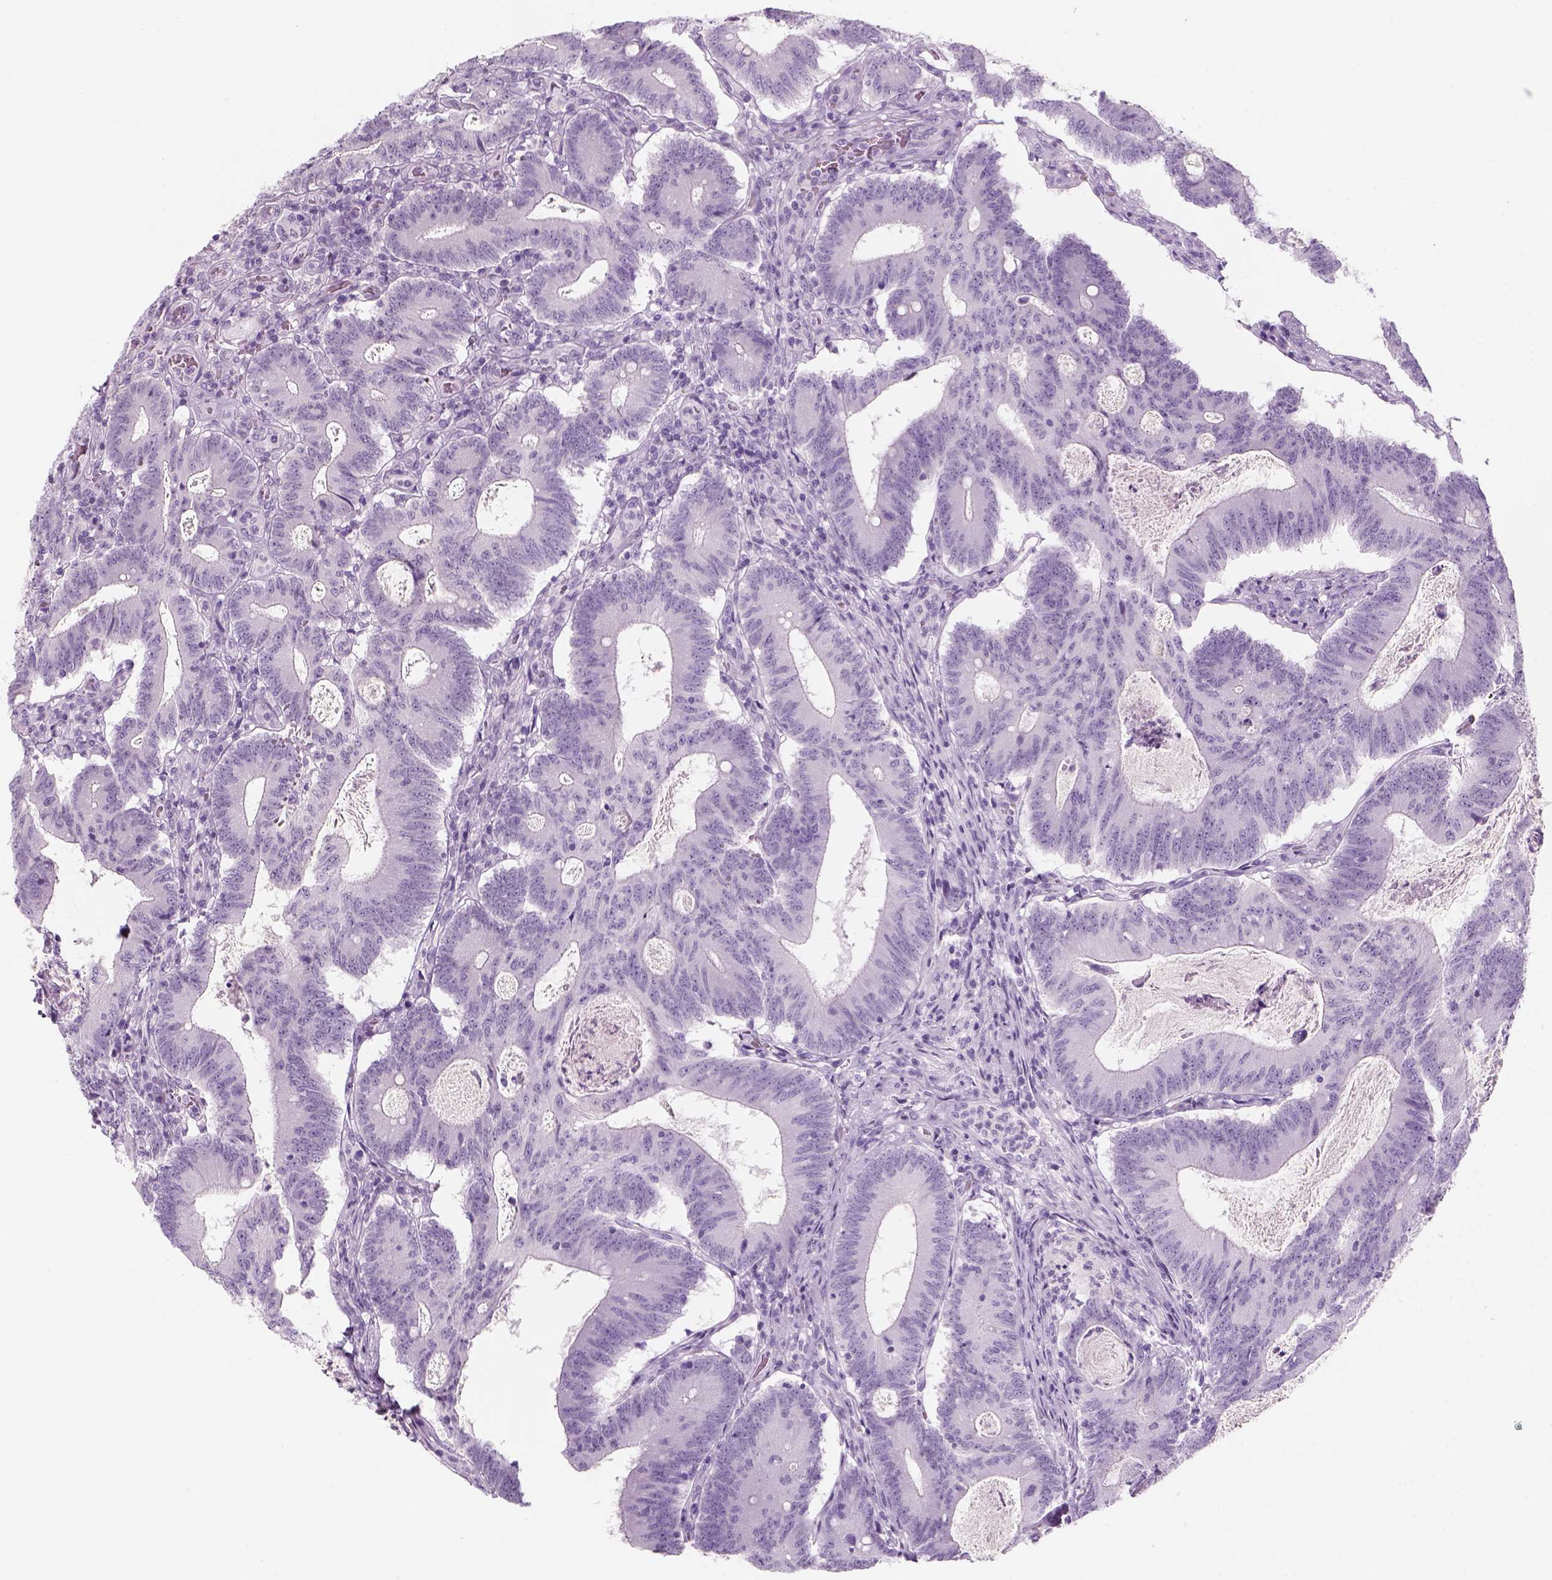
{"staining": {"intensity": "negative", "quantity": "none", "location": "none"}, "tissue": "colorectal cancer", "cell_type": "Tumor cells", "image_type": "cancer", "snomed": [{"axis": "morphology", "description": "Adenocarcinoma, NOS"}, {"axis": "topography", "description": "Colon"}], "caption": "DAB (3,3'-diaminobenzidine) immunohistochemical staining of human adenocarcinoma (colorectal) displays no significant staining in tumor cells.", "gene": "KRTAP11-1", "patient": {"sex": "female", "age": 70}}